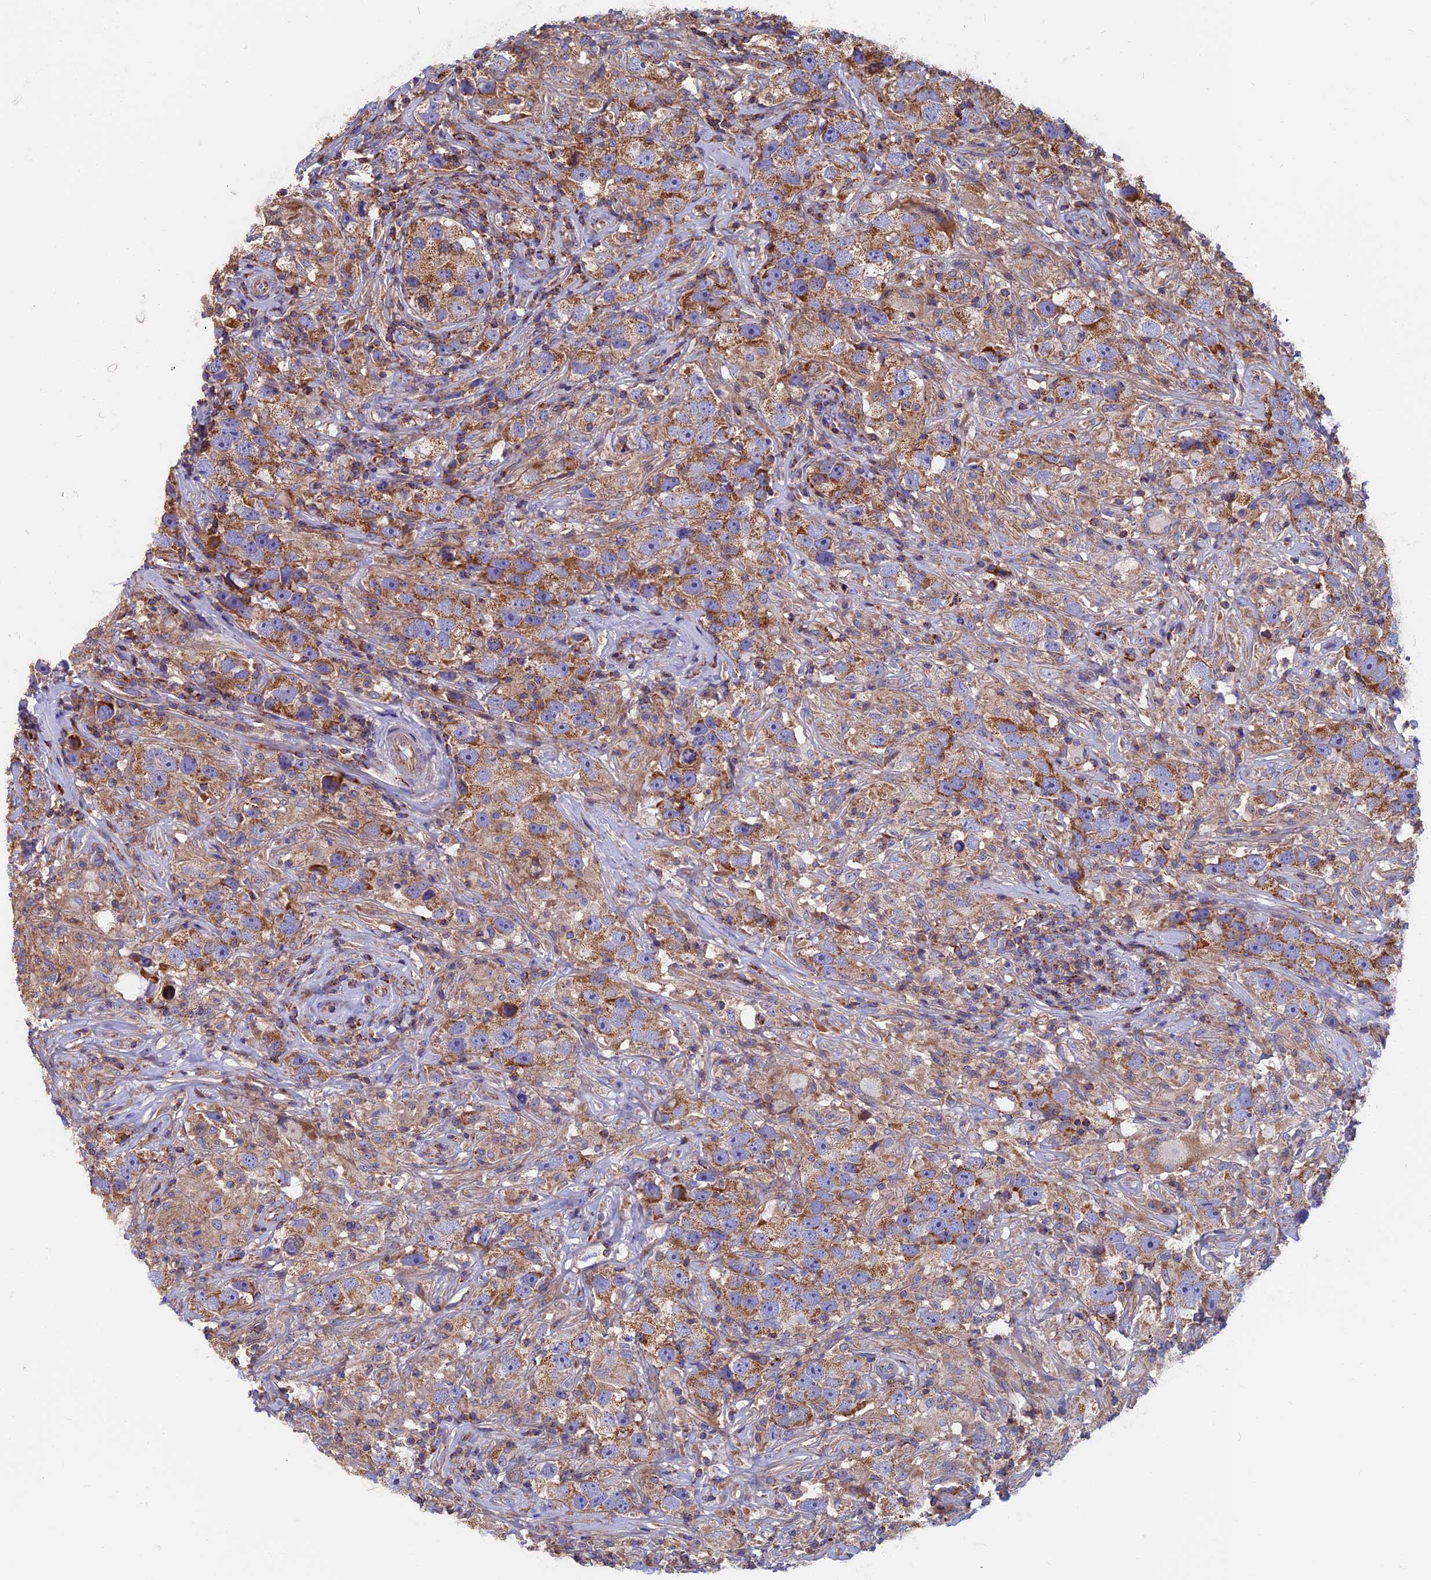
{"staining": {"intensity": "moderate", "quantity": ">75%", "location": "cytoplasmic/membranous"}, "tissue": "testis cancer", "cell_type": "Tumor cells", "image_type": "cancer", "snomed": [{"axis": "morphology", "description": "Seminoma, NOS"}, {"axis": "topography", "description": "Testis"}], "caption": "This is a histology image of immunohistochemistry staining of testis cancer, which shows moderate expression in the cytoplasmic/membranous of tumor cells.", "gene": "HSD17B8", "patient": {"sex": "male", "age": 49}}